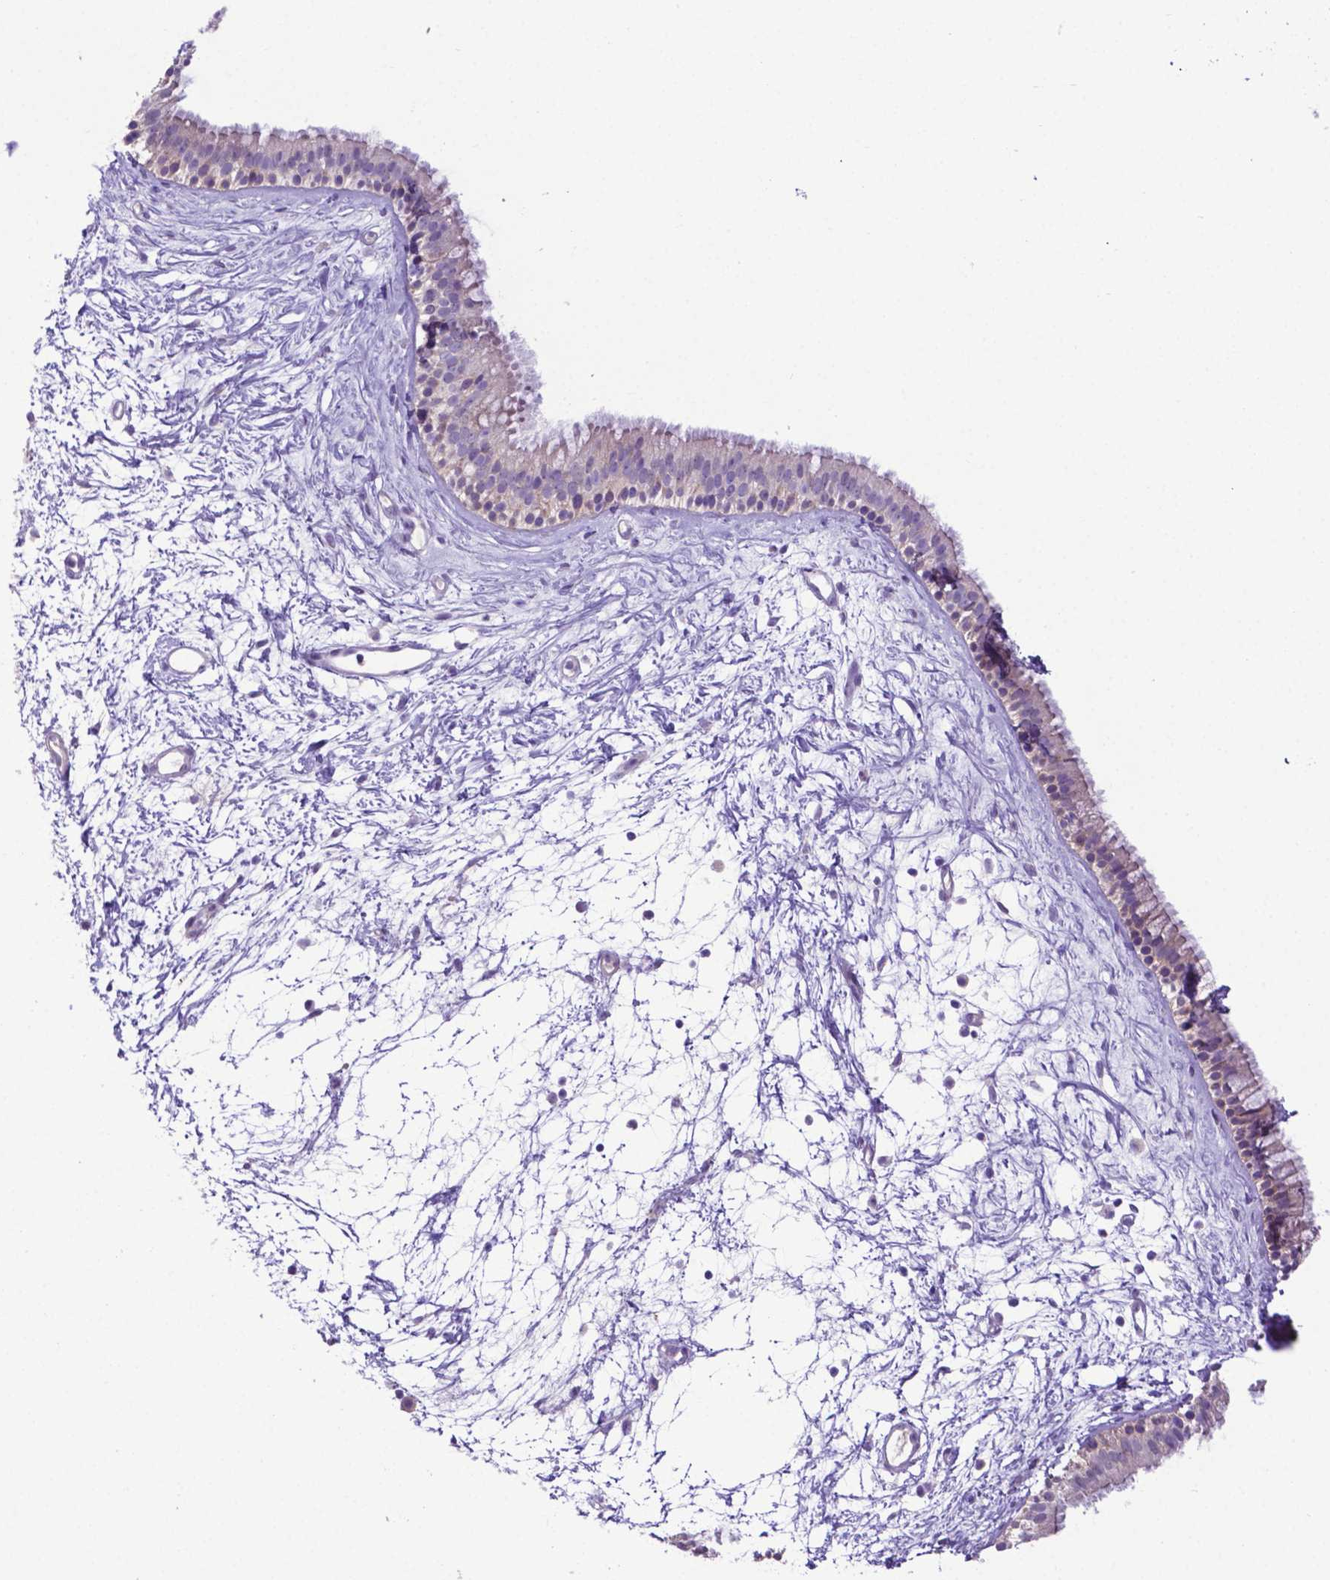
{"staining": {"intensity": "weak", "quantity": "25%-75%", "location": "cytoplasmic/membranous"}, "tissue": "nasopharynx", "cell_type": "Respiratory epithelial cells", "image_type": "normal", "snomed": [{"axis": "morphology", "description": "Normal tissue, NOS"}, {"axis": "topography", "description": "Nasopharynx"}], "caption": "Respiratory epithelial cells show low levels of weak cytoplasmic/membranous positivity in approximately 25%-75% of cells in normal human nasopharynx. The staining is performed using DAB brown chromogen to label protein expression. The nuclei are counter-stained blue using hematoxylin.", "gene": "ADRA2B", "patient": {"sex": "male", "age": 58}}